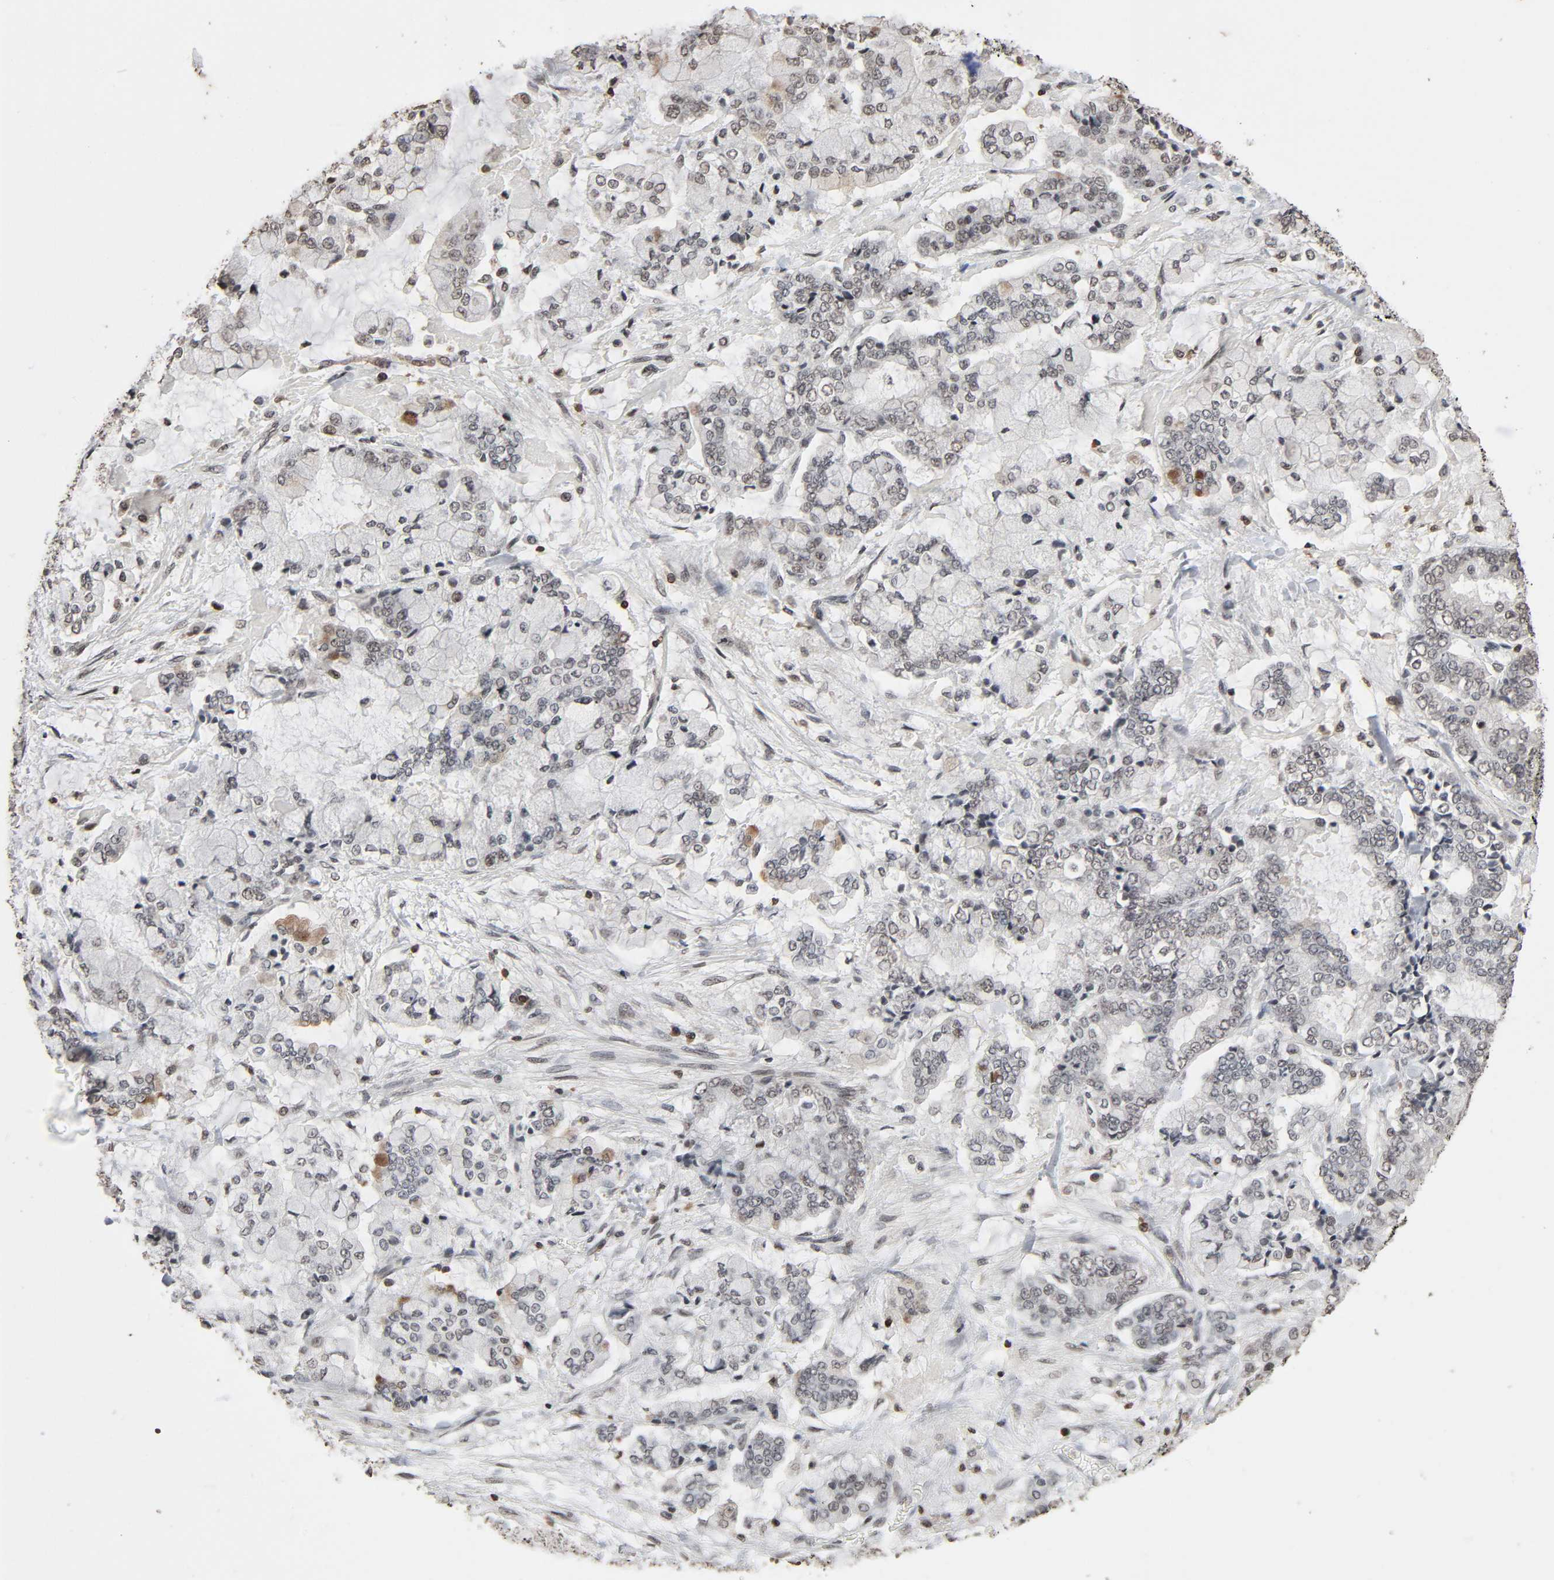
{"staining": {"intensity": "negative", "quantity": "none", "location": "none"}, "tissue": "stomach cancer", "cell_type": "Tumor cells", "image_type": "cancer", "snomed": [{"axis": "morphology", "description": "Normal tissue, NOS"}, {"axis": "morphology", "description": "Adenocarcinoma, NOS"}, {"axis": "topography", "description": "Stomach, upper"}, {"axis": "topography", "description": "Stomach"}], "caption": "Stomach adenocarcinoma stained for a protein using immunohistochemistry shows no expression tumor cells.", "gene": "STK4", "patient": {"sex": "male", "age": 76}}